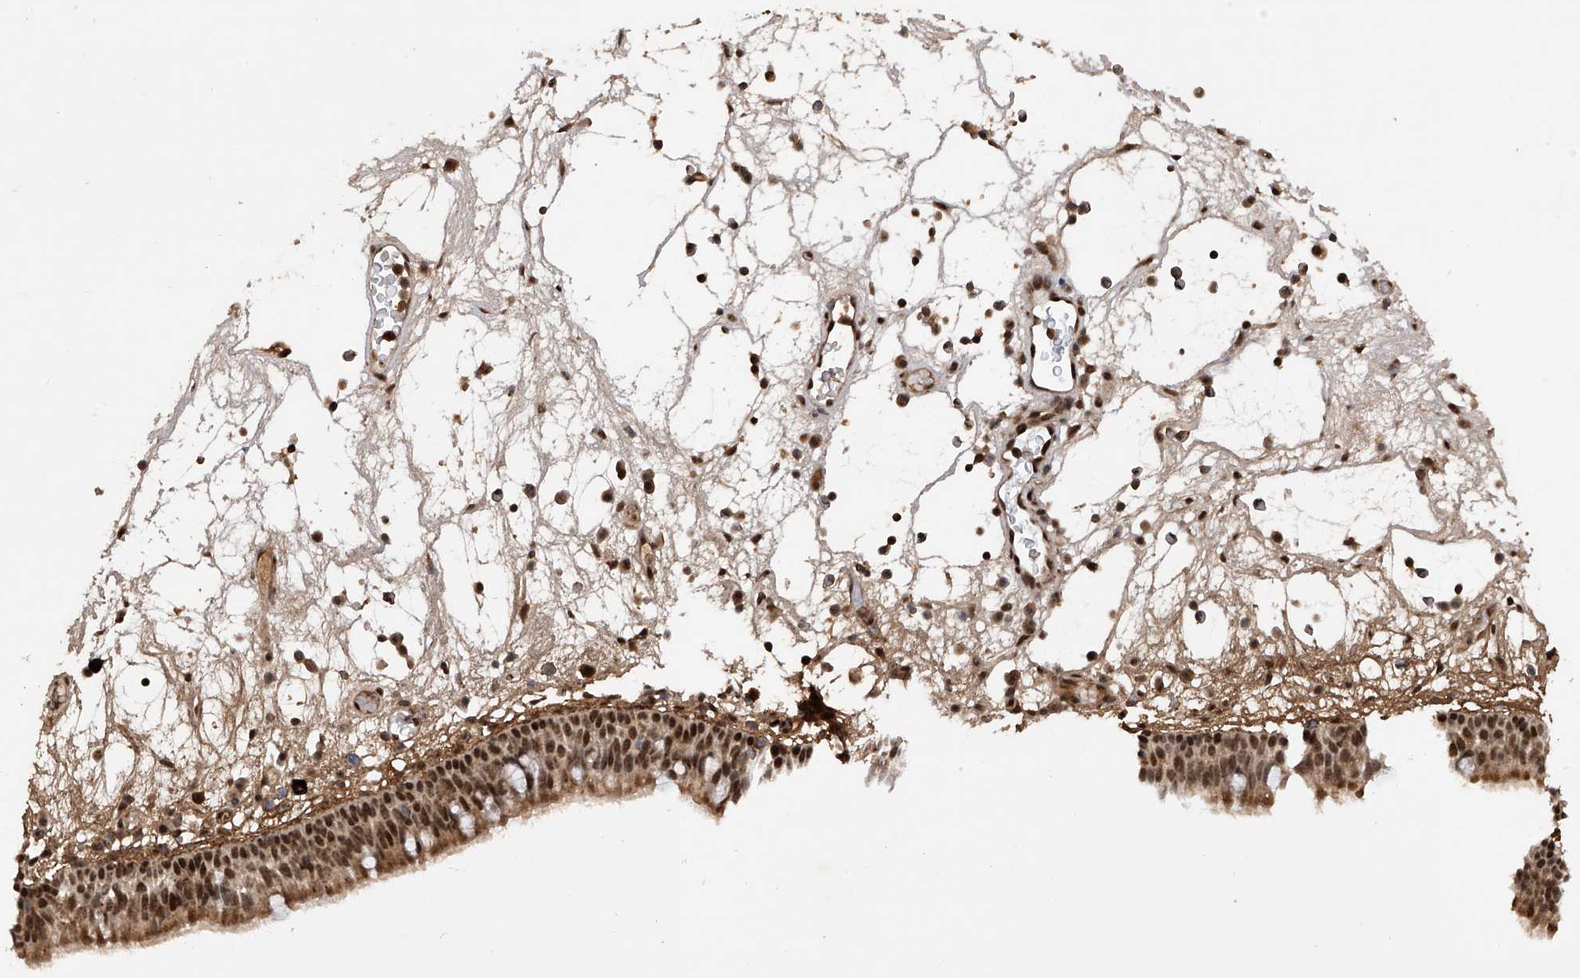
{"staining": {"intensity": "moderate", "quantity": ">75%", "location": "cytoplasmic/membranous,nuclear"}, "tissue": "nasopharynx", "cell_type": "Respiratory epithelial cells", "image_type": "normal", "snomed": [{"axis": "morphology", "description": "Normal tissue, NOS"}, {"axis": "morphology", "description": "Inflammation, NOS"}, {"axis": "morphology", "description": "Malignant melanoma, Metastatic site"}, {"axis": "topography", "description": "Nasopharynx"}], "caption": "Protein expression analysis of benign nasopharynx demonstrates moderate cytoplasmic/membranous,nuclear expression in about >75% of respiratory epithelial cells.", "gene": "ZNF280D", "patient": {"sex": "male", "age": 70}}